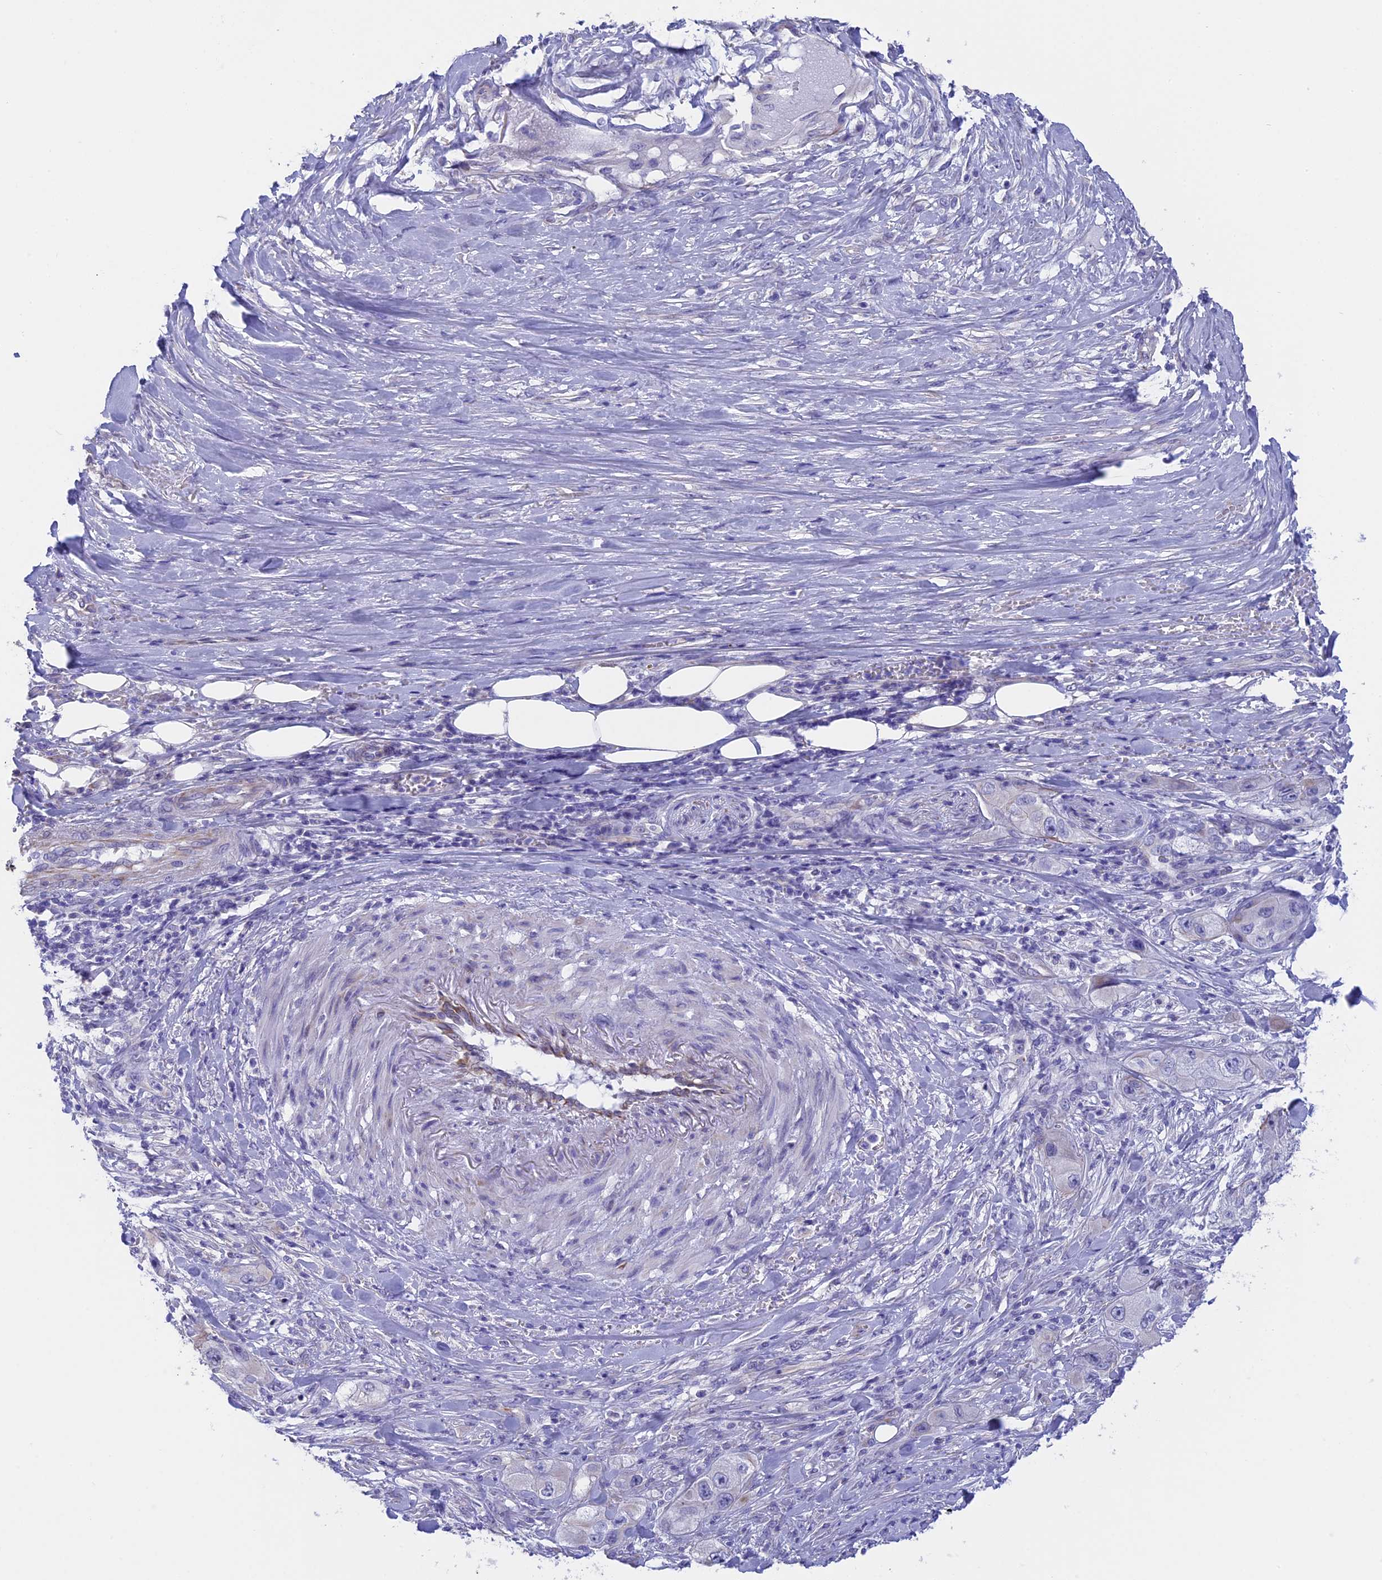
{"staining": {"intensity": "negative", "quantity": "none", "location": "none"}, "tissue": "skin cancer", "cell_type": "Tumor cells", "image_type": "cancer", "snomed": [{"axis": "morphology", "description": "Squamous cell carcinoma, NOS"}, {"axis": "topography", "description": "Skin"}, {"axis": "topography", "description": "Subcutis"}], "caption": "This is an immunohistochemistry (IHC) micrograph of skin cancer. There is no positivity in tumor cells.", "gene": "TACSTD2", "patient": {"sex": "male", "age": 73}}